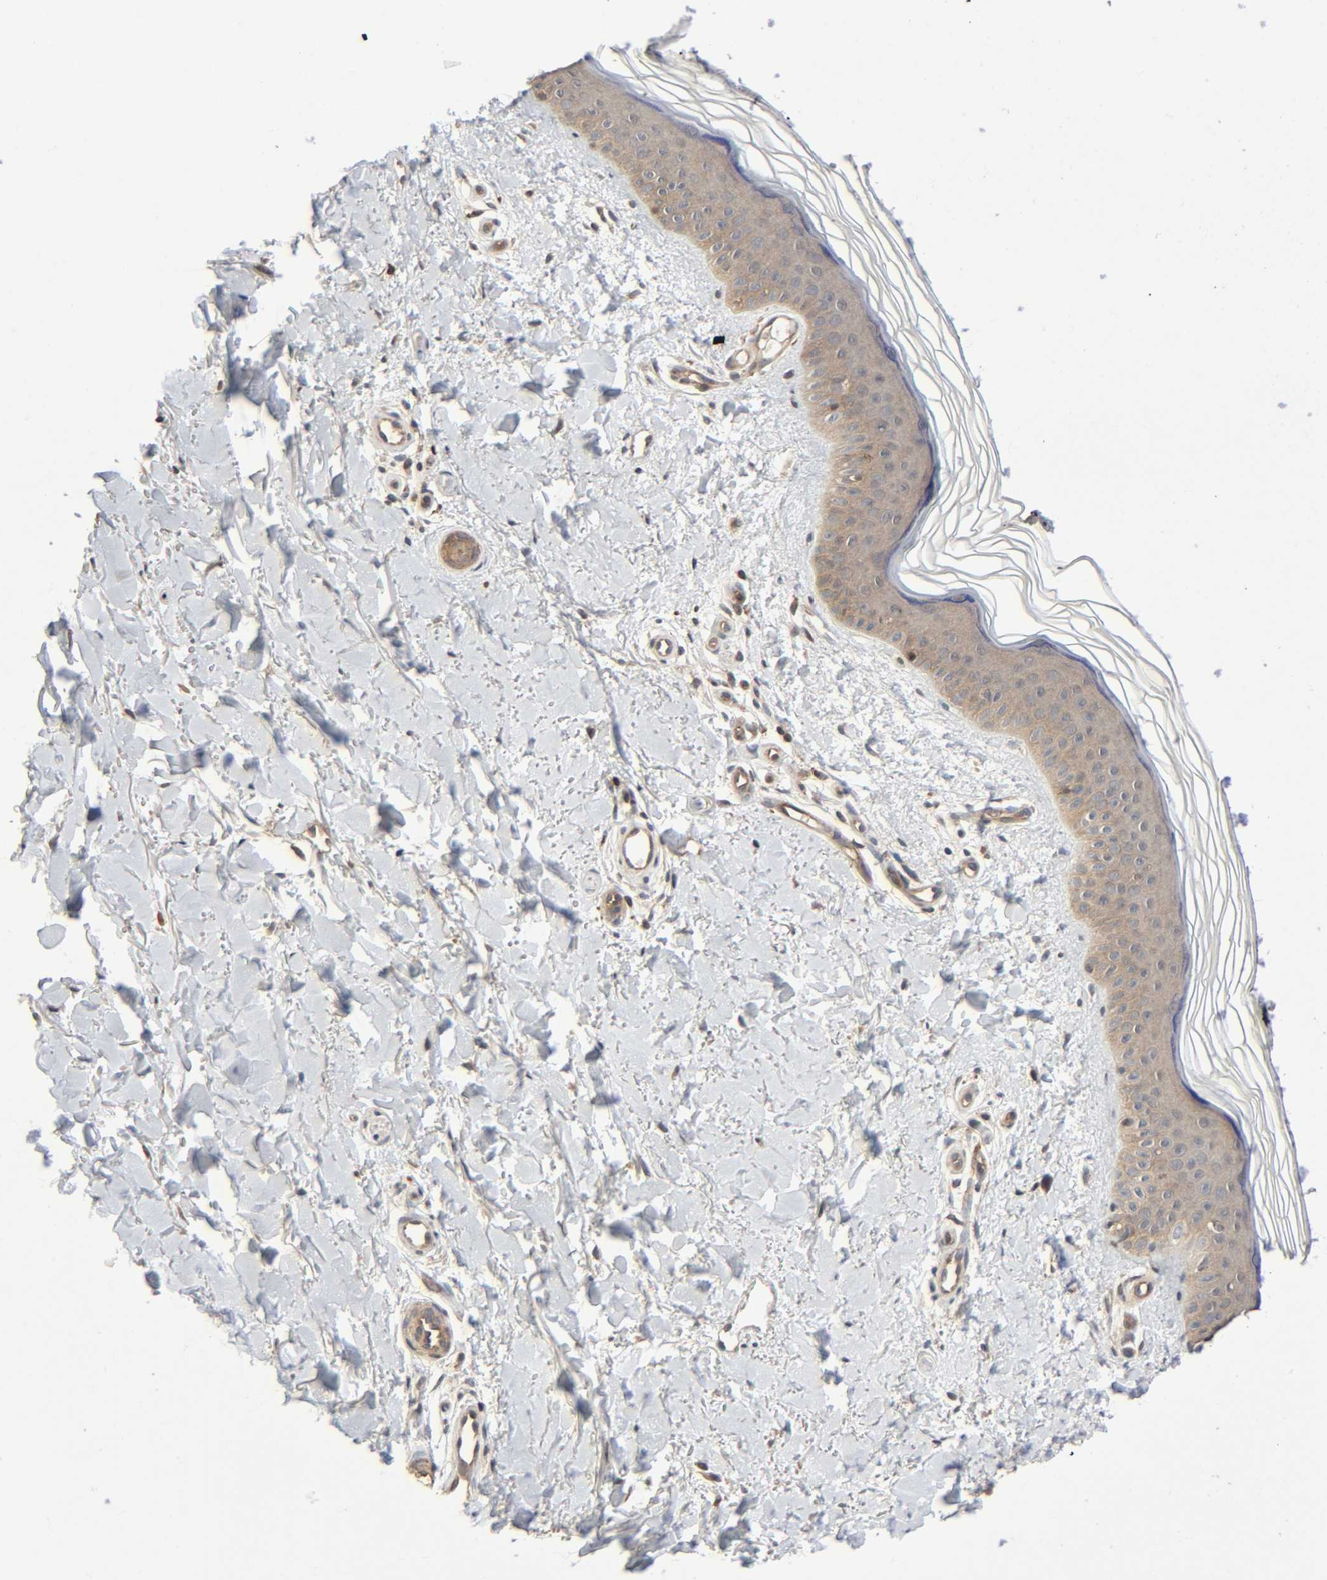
{"staining": {"intensity": "weak", "quantity": ">75%", "location": "cytoplasmic/membranous"}, "tissue": "skin", "cell_type": "Fibroblasts", "image_type": "normal", "snomed": [{"axis": "morphology", "description": "Normal tissue, NOS"}, {"axis": "topography", "description": "Skin"}], "caption": "Weak cytoplasmic/membranous protein expression is identified in approximately >75% of fibroblasts in skin.", "gene": "PPP2R1B", "patient": {"sex": "female", "age": 19}}